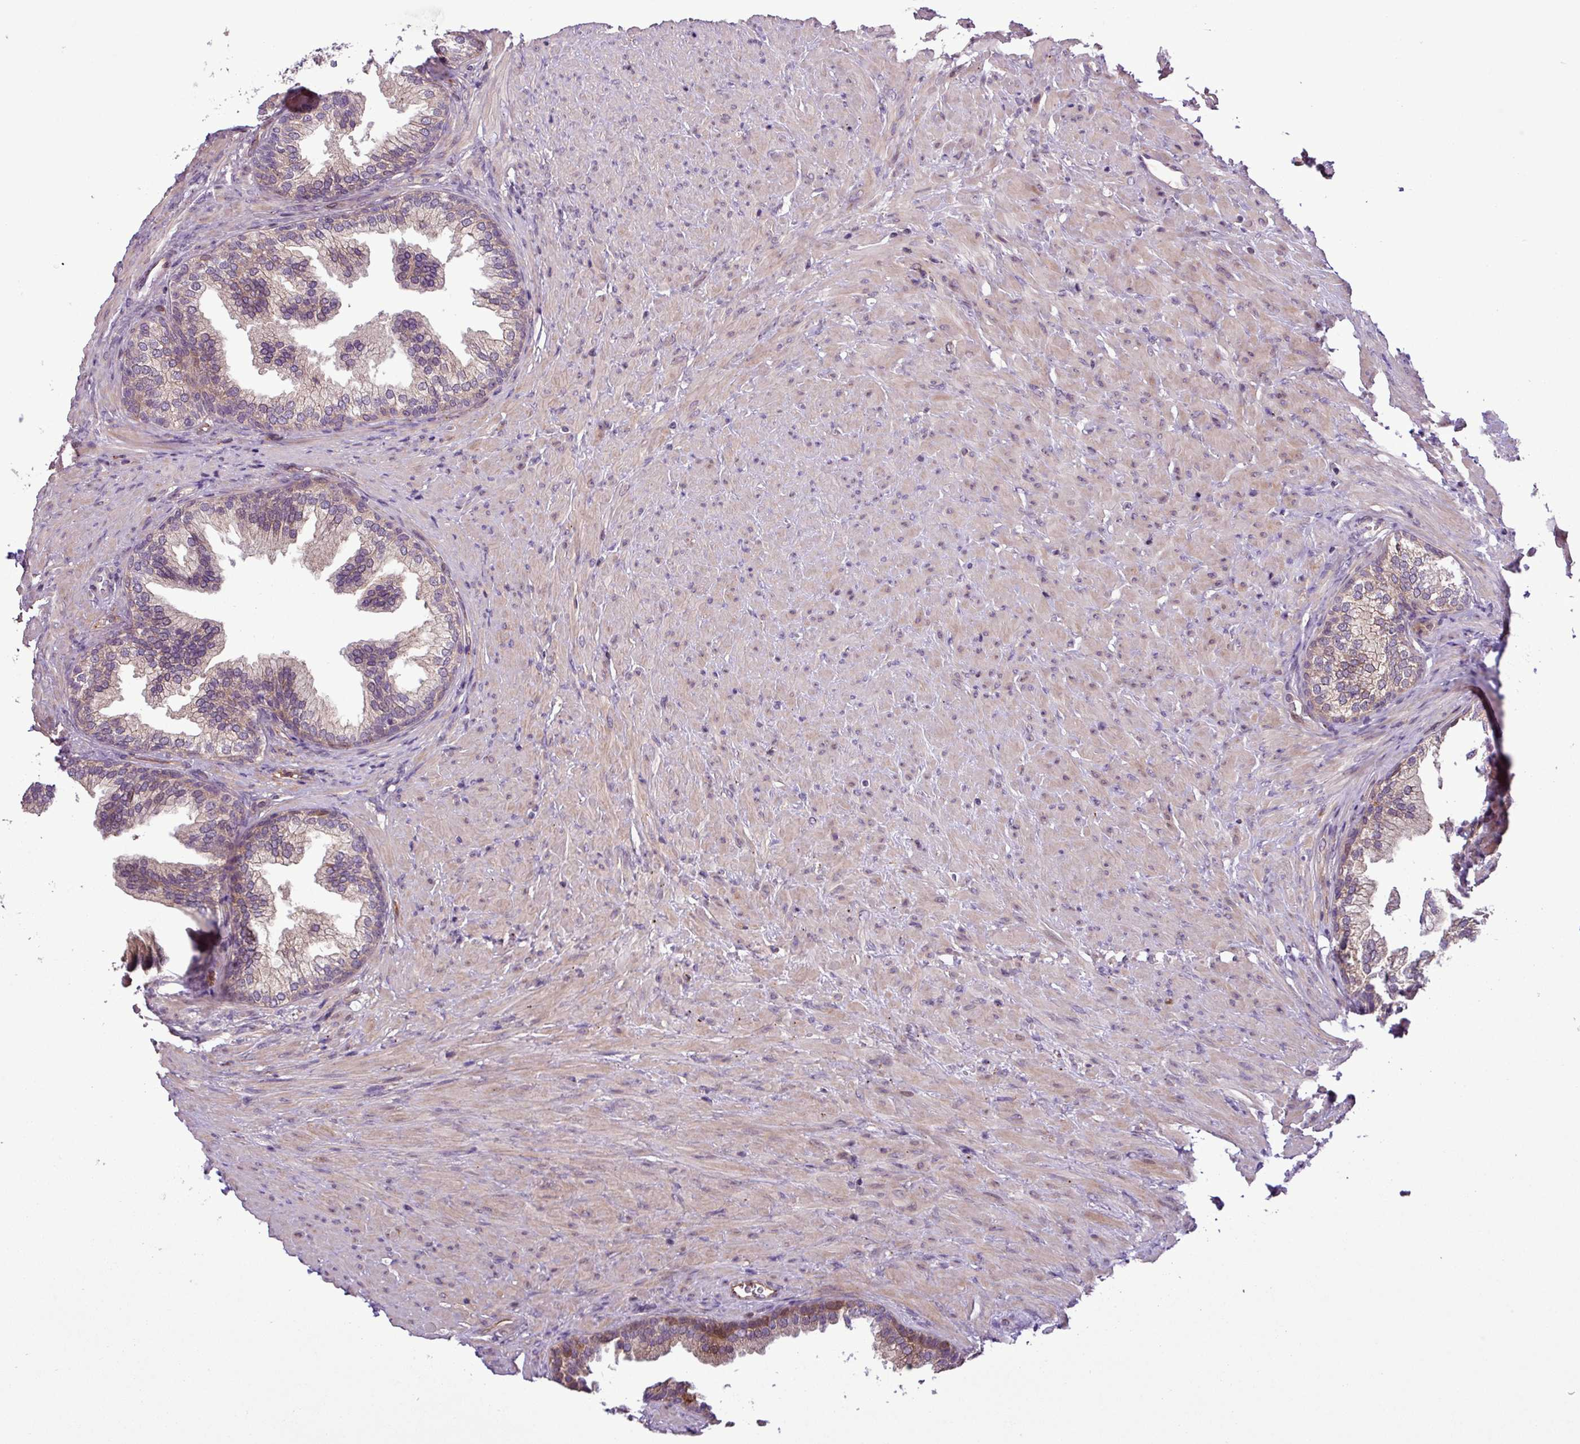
{"staining": {"intensity": "moderate", "quantity": "25%-75%", "location": "cytoplasmic/membranous,nuclear"}, "tissue": "prostate", "cell_type": "Glandular cells", "image_type": "normal", "snomed": [{"axis": "morphology", "description": "Normal tissue, NOS"}, {"axis": "topography", "description": "Prostate"}], "caption": "Glandular cells show medium levels of moderate cytoplasmic/membranous,nuclear positivity in about 25%-75% of cells in normal human prostate. (DAB IHC, brown staining for protein, blue staining for nuclei).", "gene": "CARHSP1", "patient": {"sex": "male", "age": 76}}